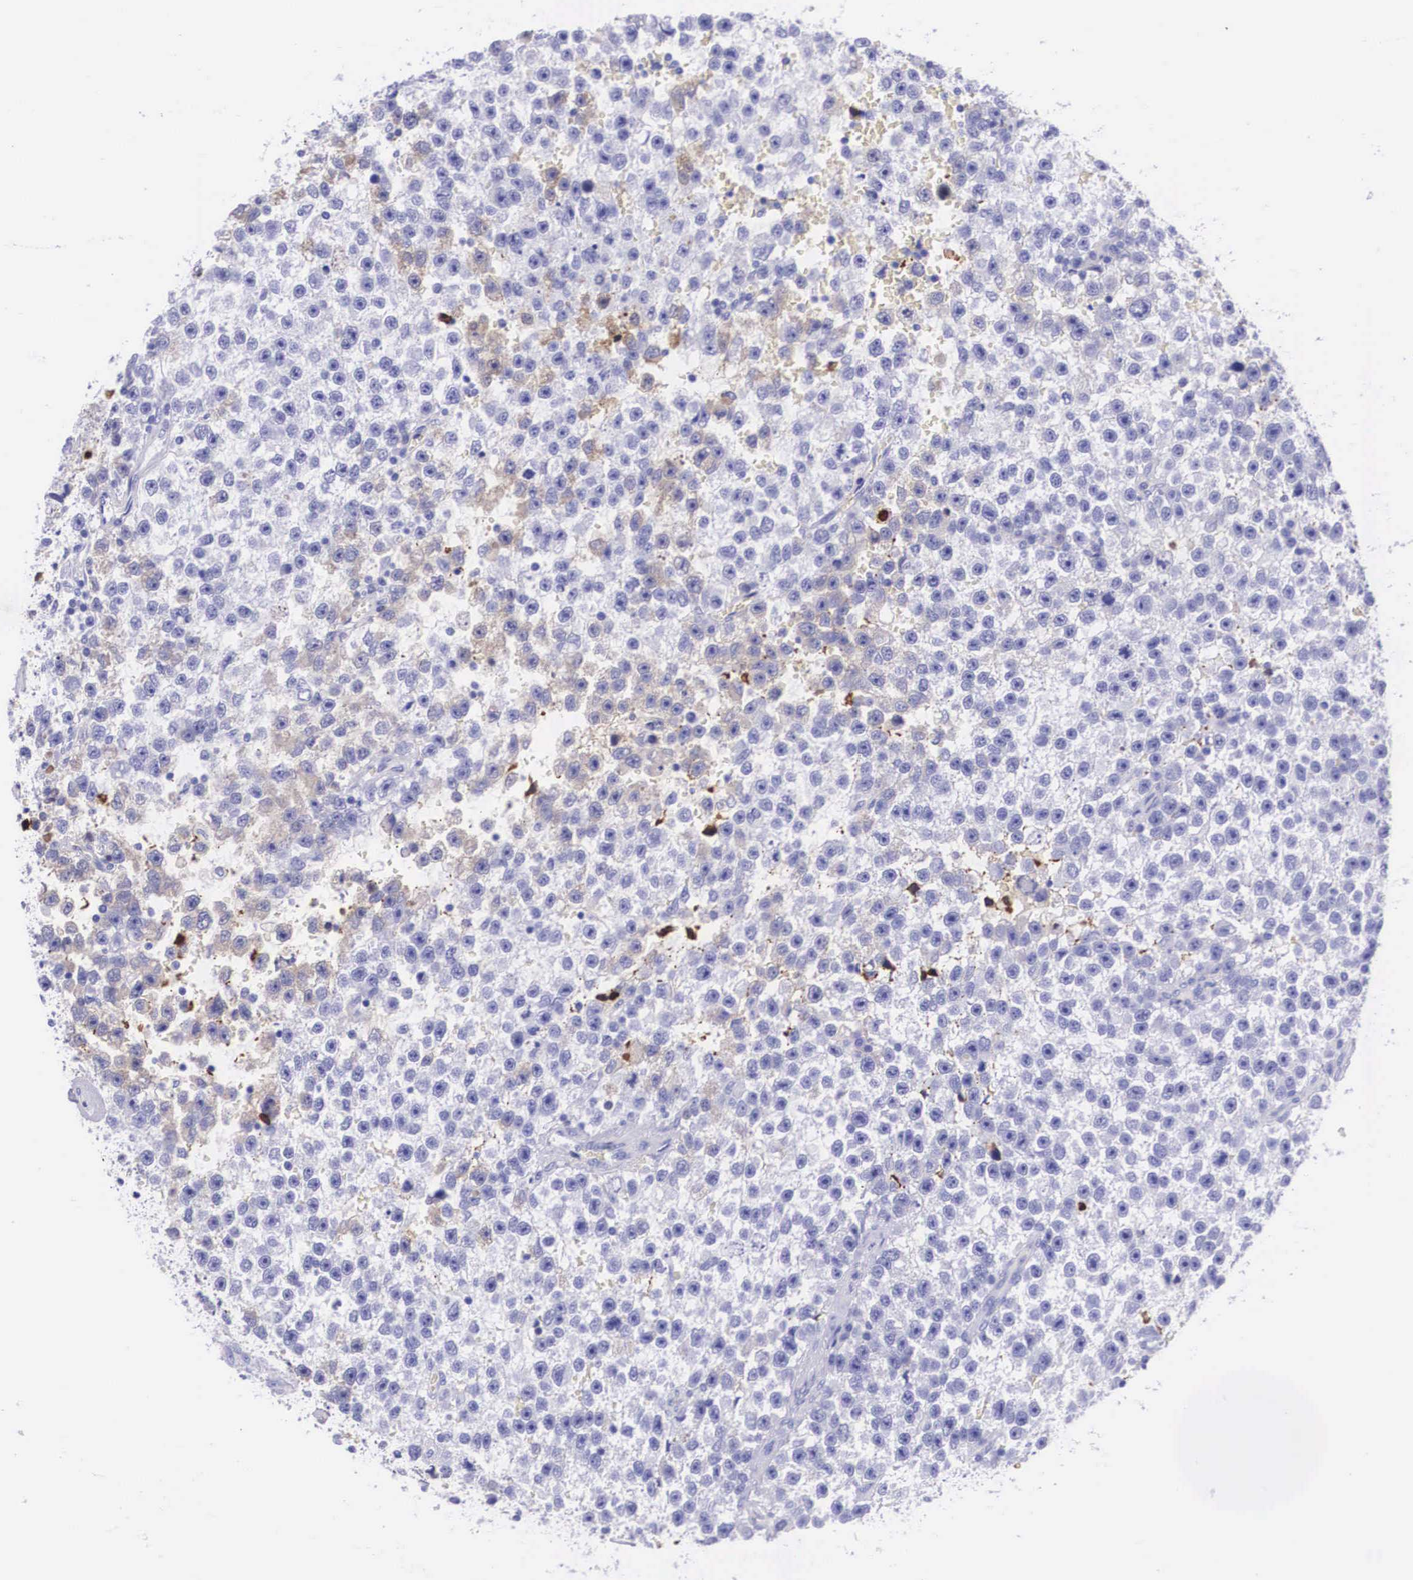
{"staining": {"intensity": "negative", "quantity": "none", "location": "none"}, "tissue": "testis cancer", "cell_type": "Tumor cells", "image_type": "cancer", "snomed": [{"axis": "morphology", "description": "Seminoma, NOS"}, {"axis": "topography", "description": "Testis"}], "caption": "DAB (3,3'-diaminobenzidine) immunohistochemical staining of testis cancer reveals no significant expression in tumor cells.", "gene": "PLG", "patient": {"sex": "male", "age": 33}}